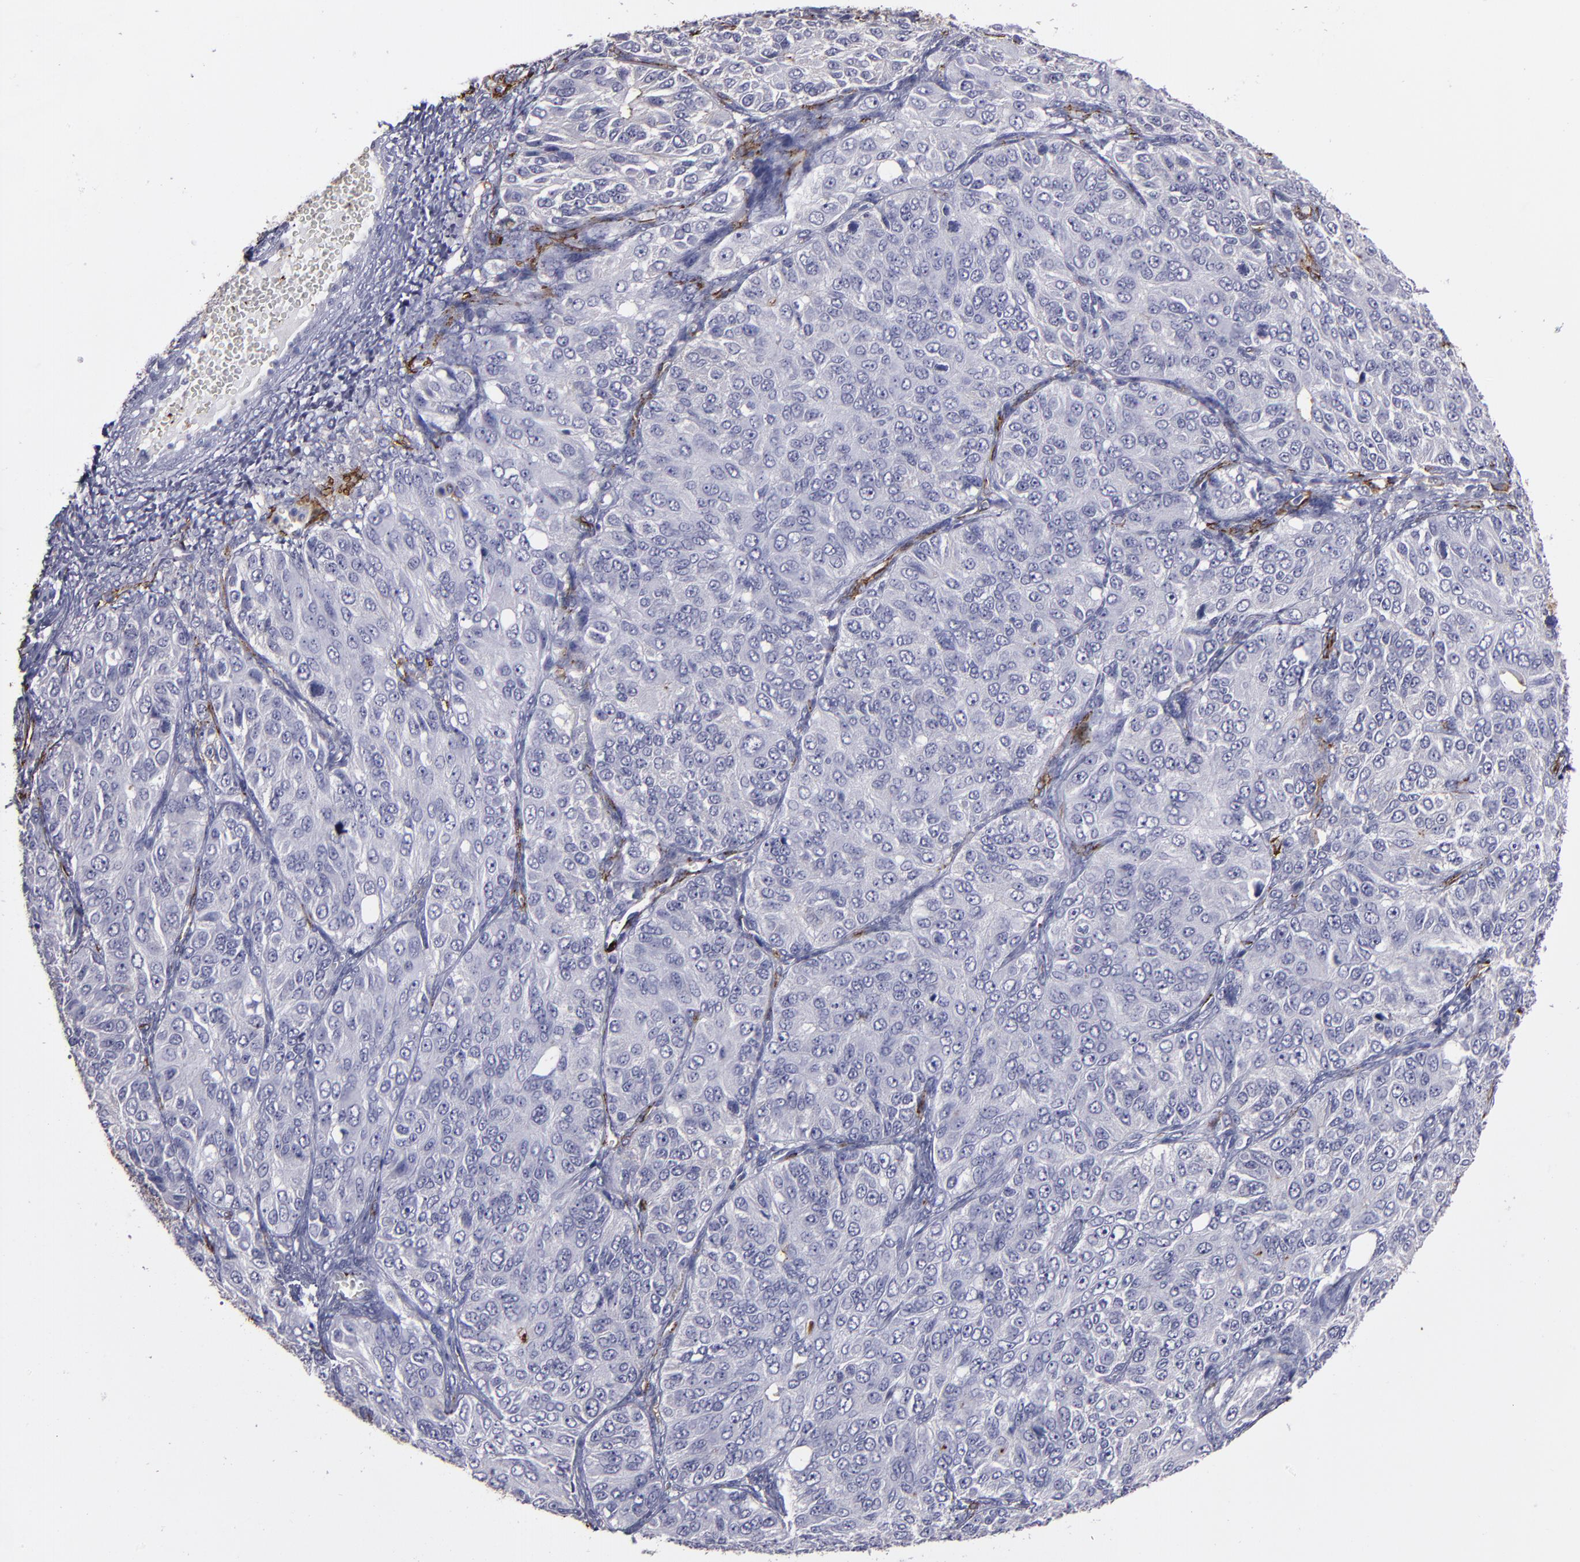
{"staining": {"intensity": "negative", "quantity": "none", "location": "none"}, "tissue": "ovarian cancer", "cell_type": "Tumor cells", "image_type": "cancer", "snomed": [{"axis": "morphology", "description": "Carcinoma, endometroid"}, {"axis": "topography", "description": "Ovary"}], "caption": "Tumor cells show no significant protein staining in endometroid carcinoma (ovarian).", "gene": "CD36", "patient": {"sex": "female", "age": 51}}